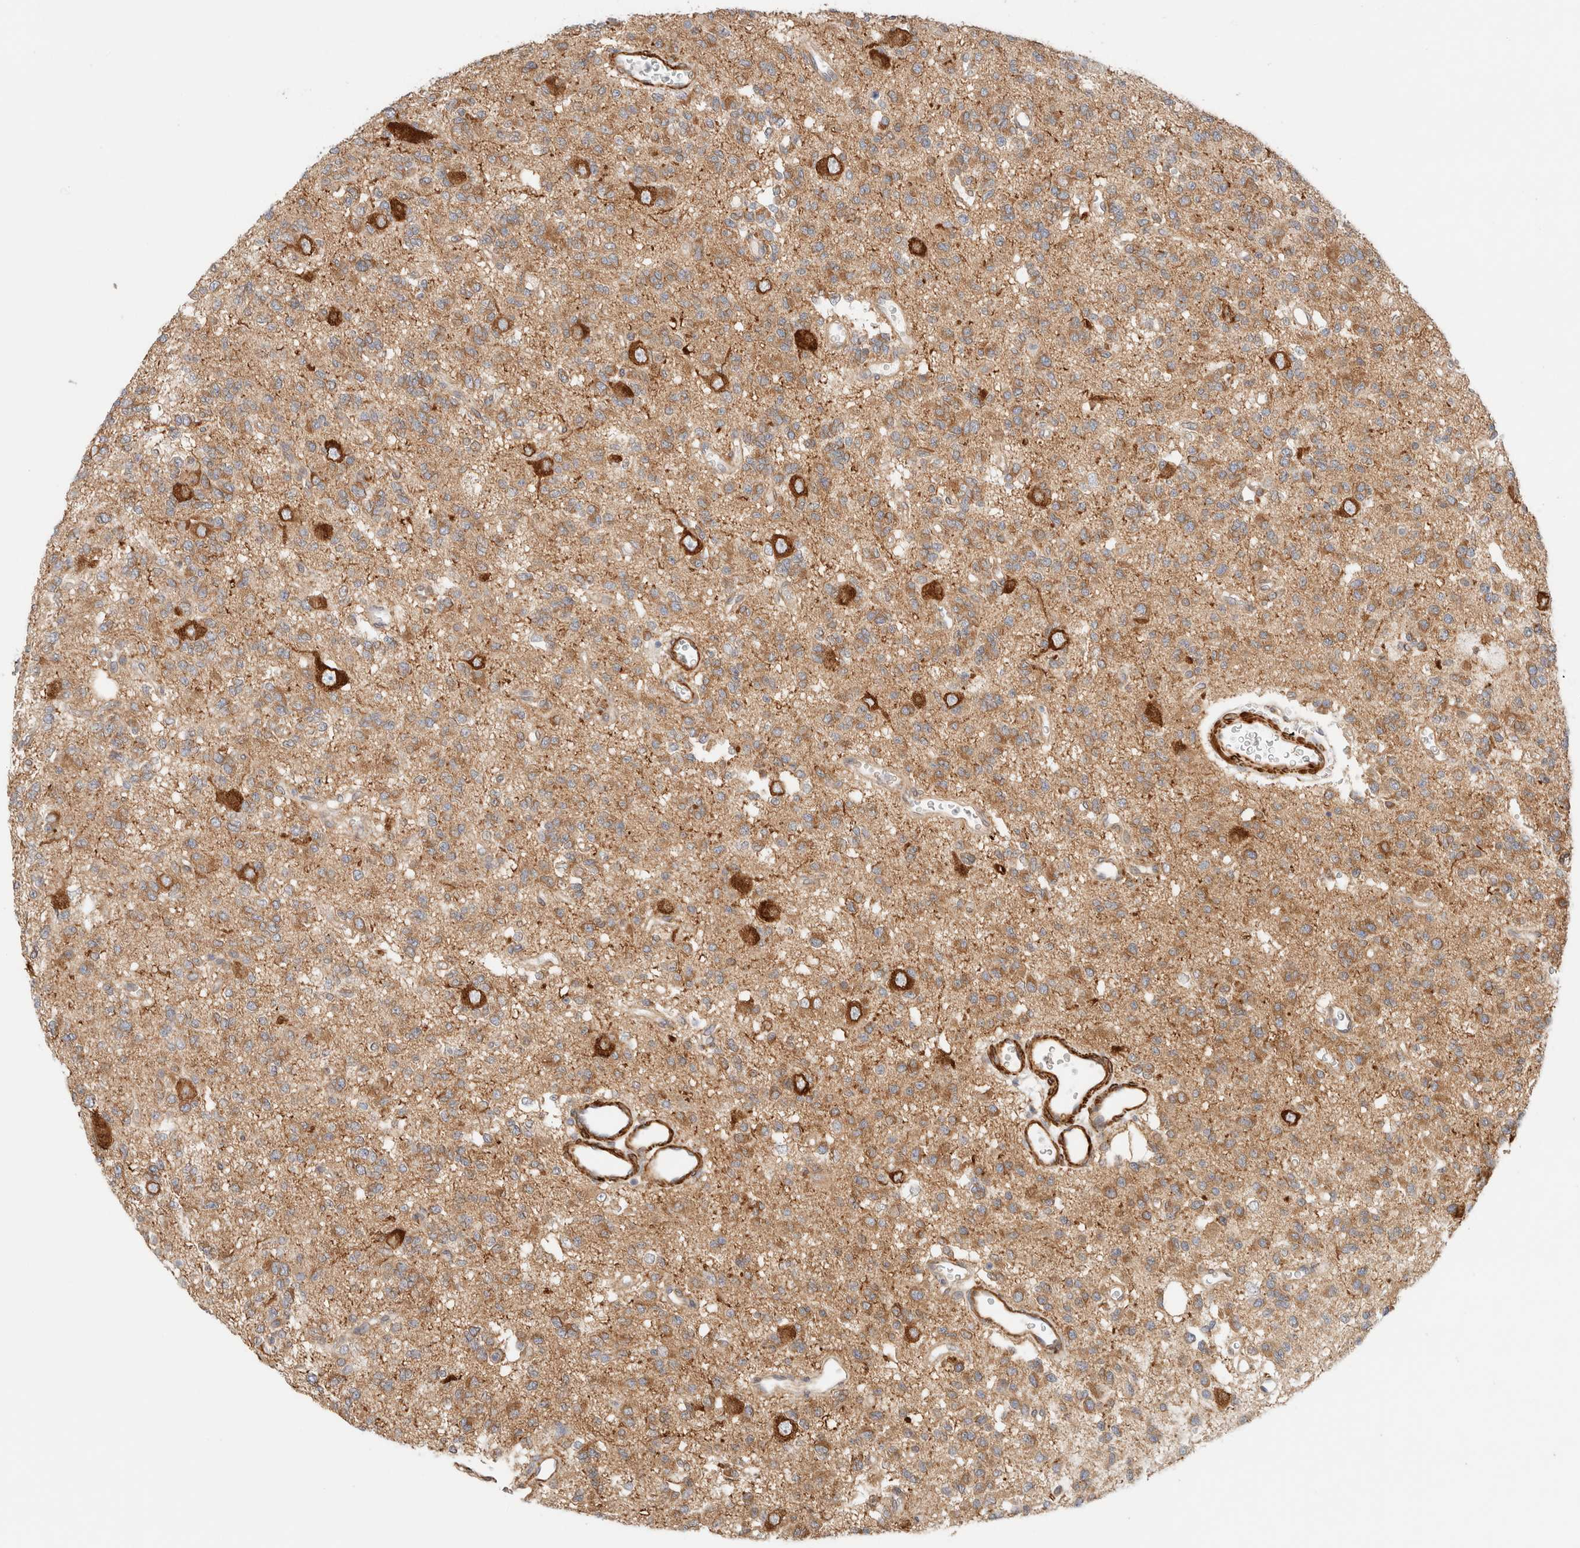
{"staining": {"intensity": "moderate", "quantity": "25%-75%", "location": "cytoplasmic/membranous"}, "tissue": "glioma", "cell_type": "Tumor cells", "image_type": "cancer", "snomed": [{"axis": "morphology", "description": "Glioma, malignant, Low grade"}, {"axis": "topography", "description": "Brain"}], "caption": "Immunohistochemistry (IHC) staining of low-grade glioma (malignant), which shows medium levels of moderate cytoplasmic/membranous expression in about 25%-75% of tumor cells indicating moderate cytoplasmic/membranous protein positivity. The staining was performed using DAB (3,3'-diaminobenzidine) (brown) for protein detection and nuclei were counterstained in hematoxylin (blue).", "gene": "RRP15", "patient": {"sex": "male", "age": 38}}